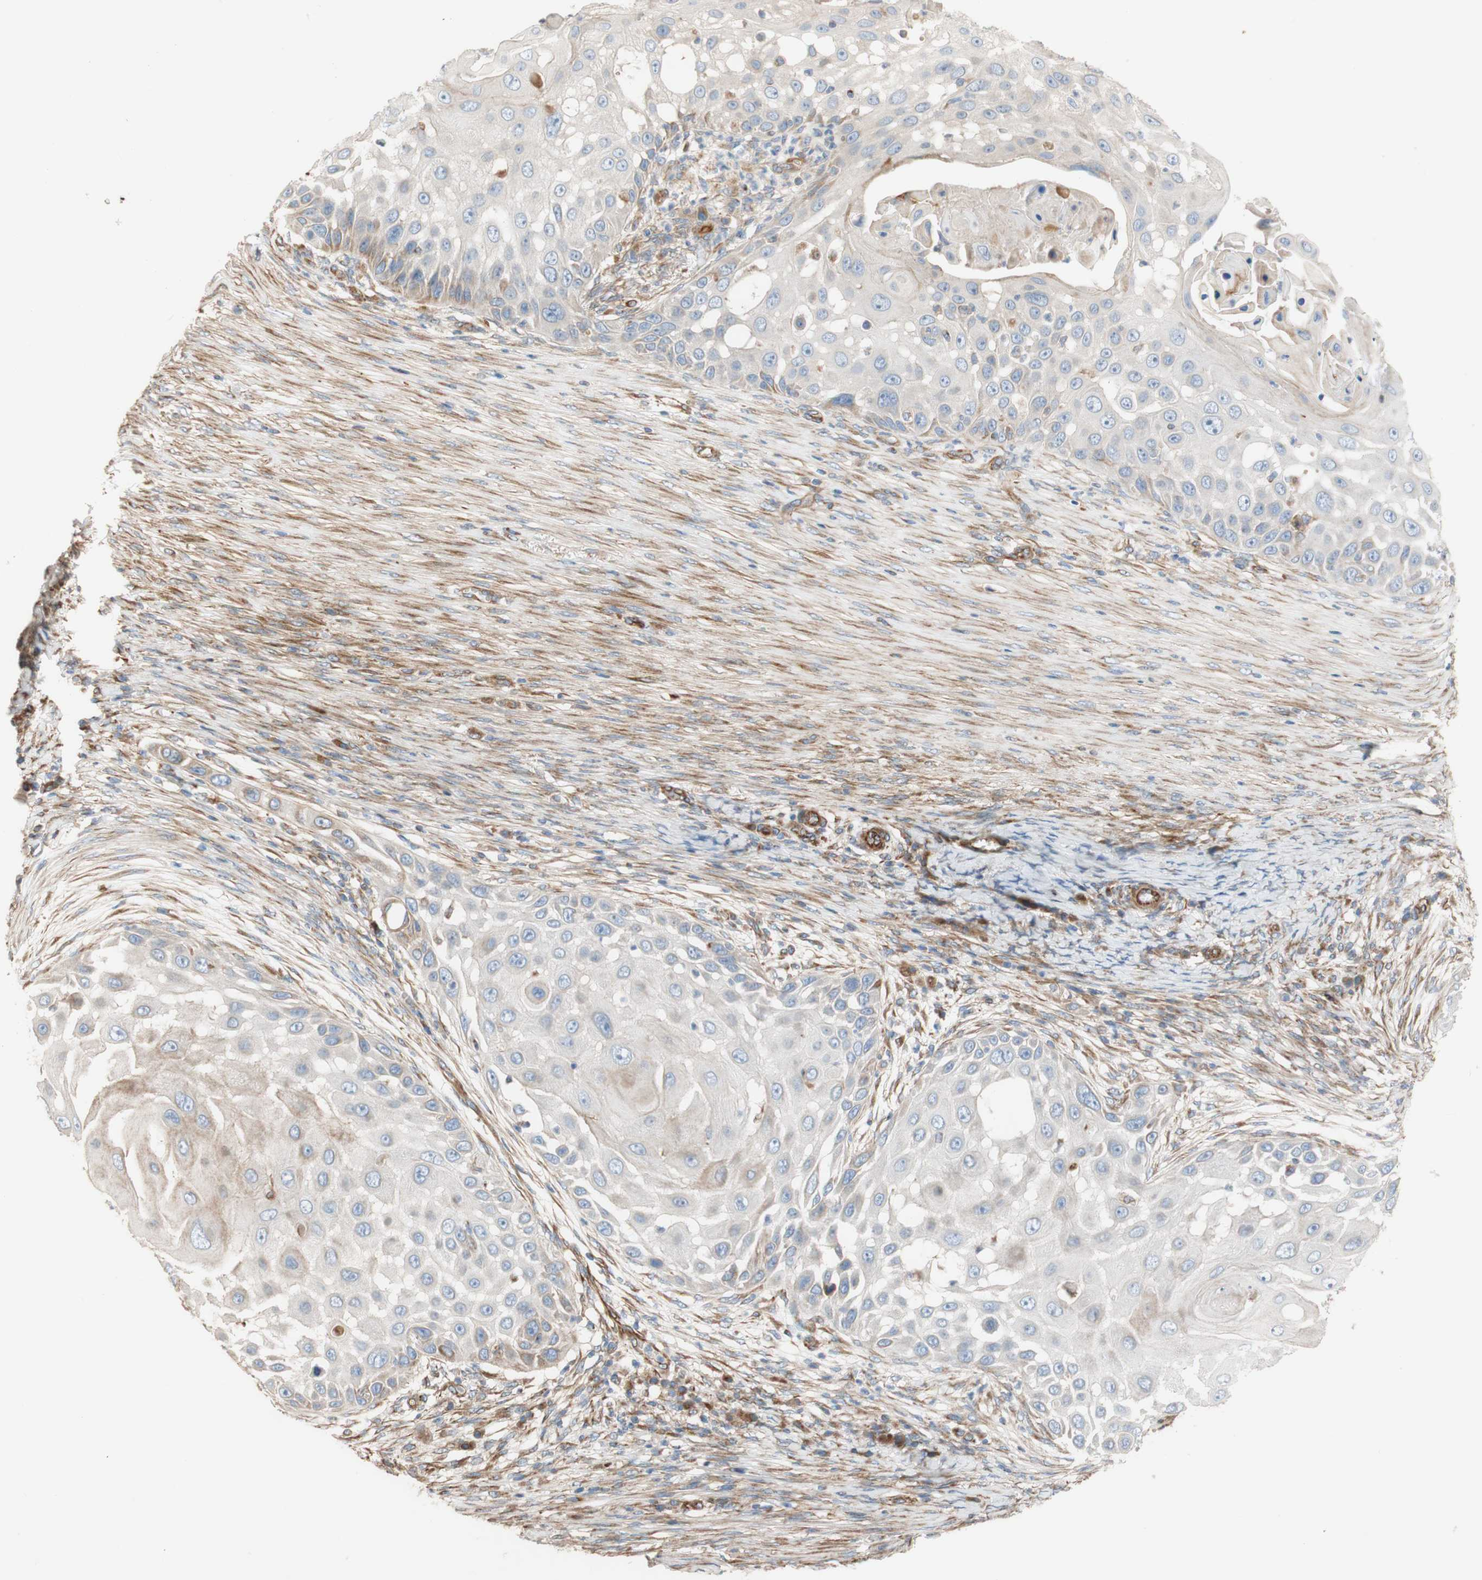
{"staining": {"intensity": "weak", "quantity": ">75%", "location": "cytoplasmic/membranous"}, "tissue": "skin cancer", "cell_type": "Tumor cells", "image_type": "cancer", "snomed": [{"axis": "morphology", "description": "Squamous cell carcinoma, NOS"}, {"axis": "topography", "description": "Skin"}], "caption": "Human skin cancer (squamous cell carcinoma) stained with a brown dye shows weak cytoplasmic/membranous positive staining in about >75% of tumor cells.", "gene": "C1orf43", "patient": {"sex": "female", "age": 44}}